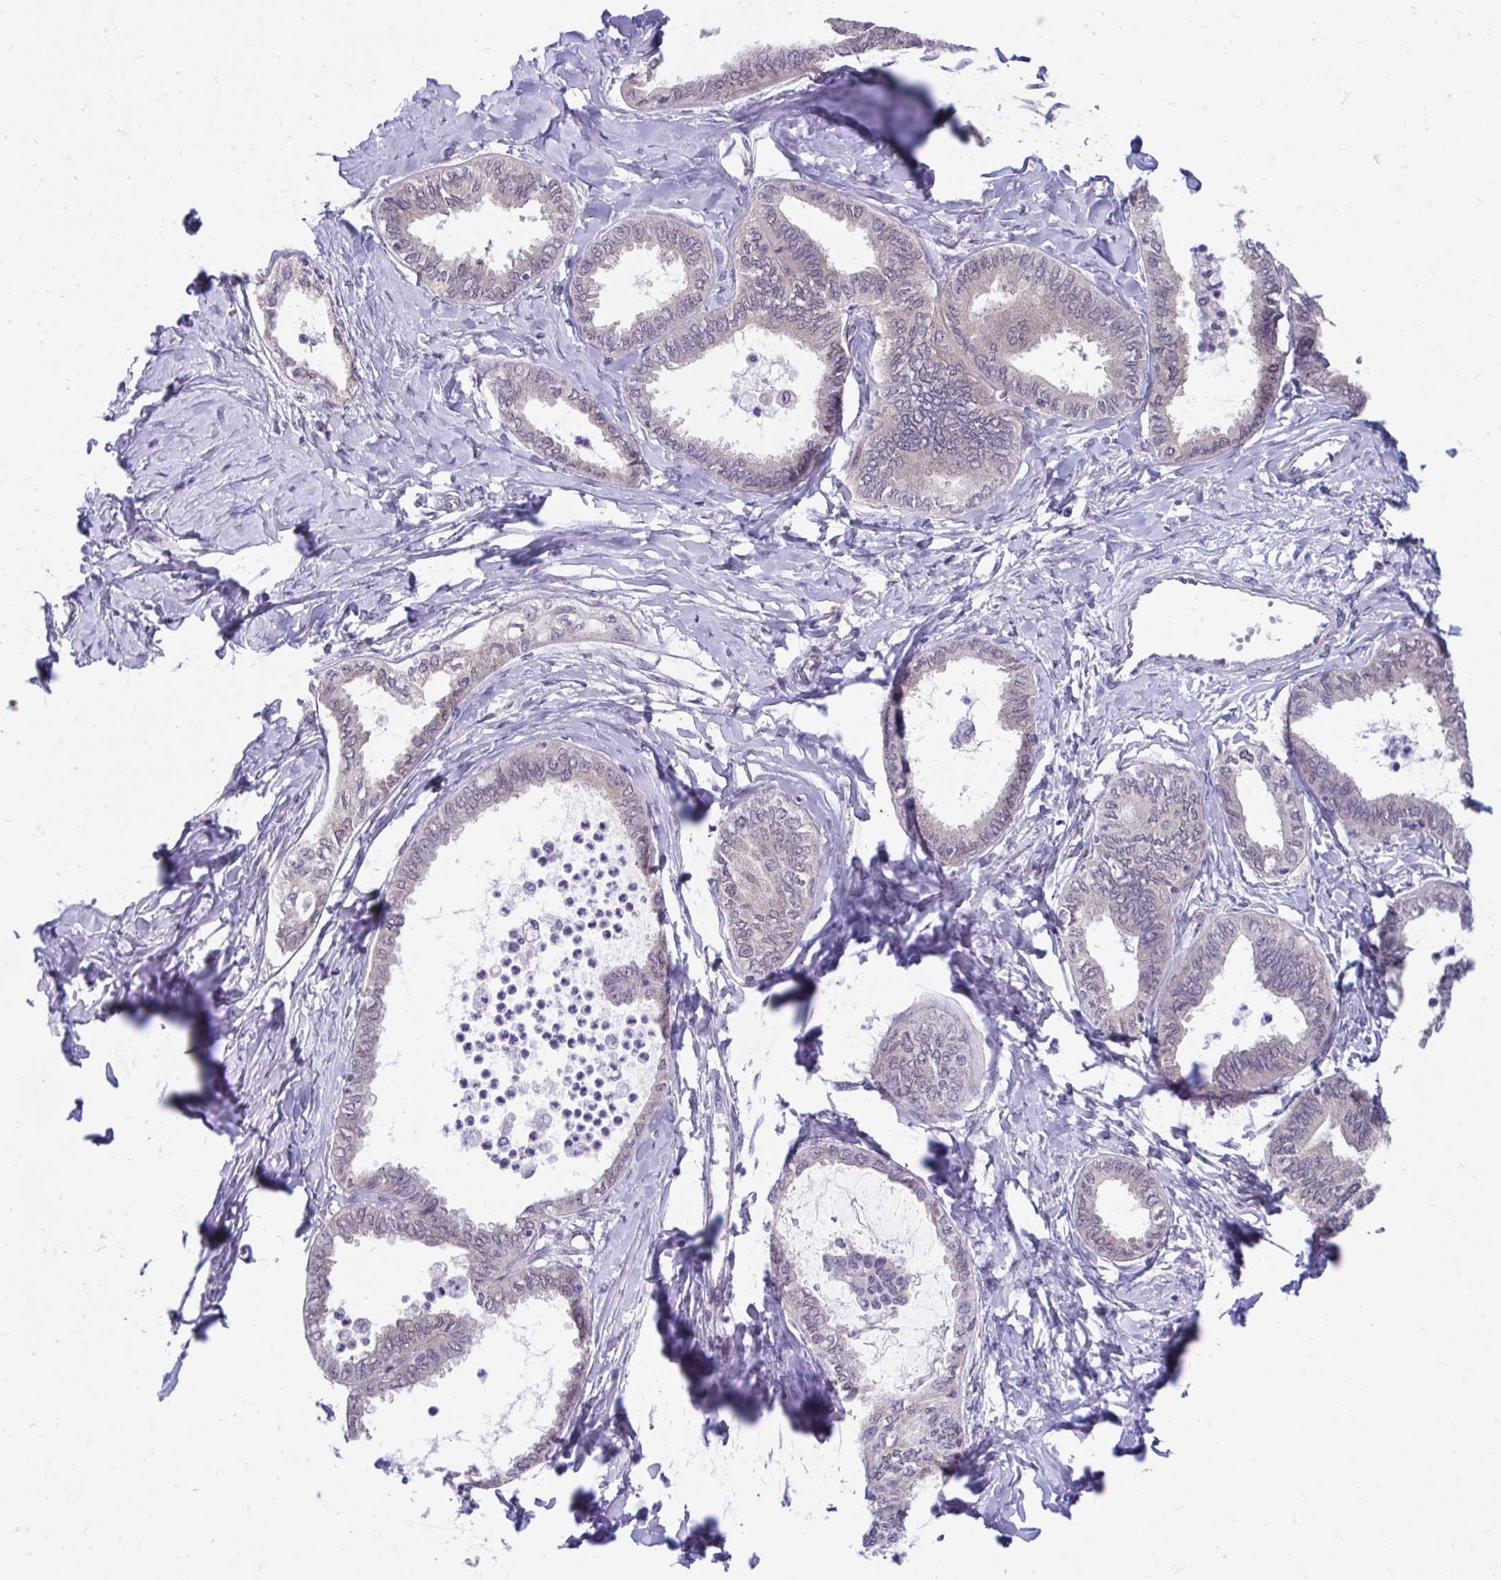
{"staining": {"intensity": "negative", "quantity": "none", "location": "none"}, "tissue": "ovarian cancer", "cell_type": "Tumor cells", "image_type": "cancer", "snomed": [{"axis": "morphology", "description": "Carcinoma, endometroid"}, {"axis": "topography", "description": "Ovary"}], "caption": "DAB immunohistochemical staining of human ovarian endometroid carcinoma displays no significant positivity in tumor cells. The staining is performed using DAB (3,3'-diaminobenzidine) brown chromogen with nuclei counter-stained in using hematoxylin.", "gene": "SELENON", "patient": {"sex": "female", "age": 70}}